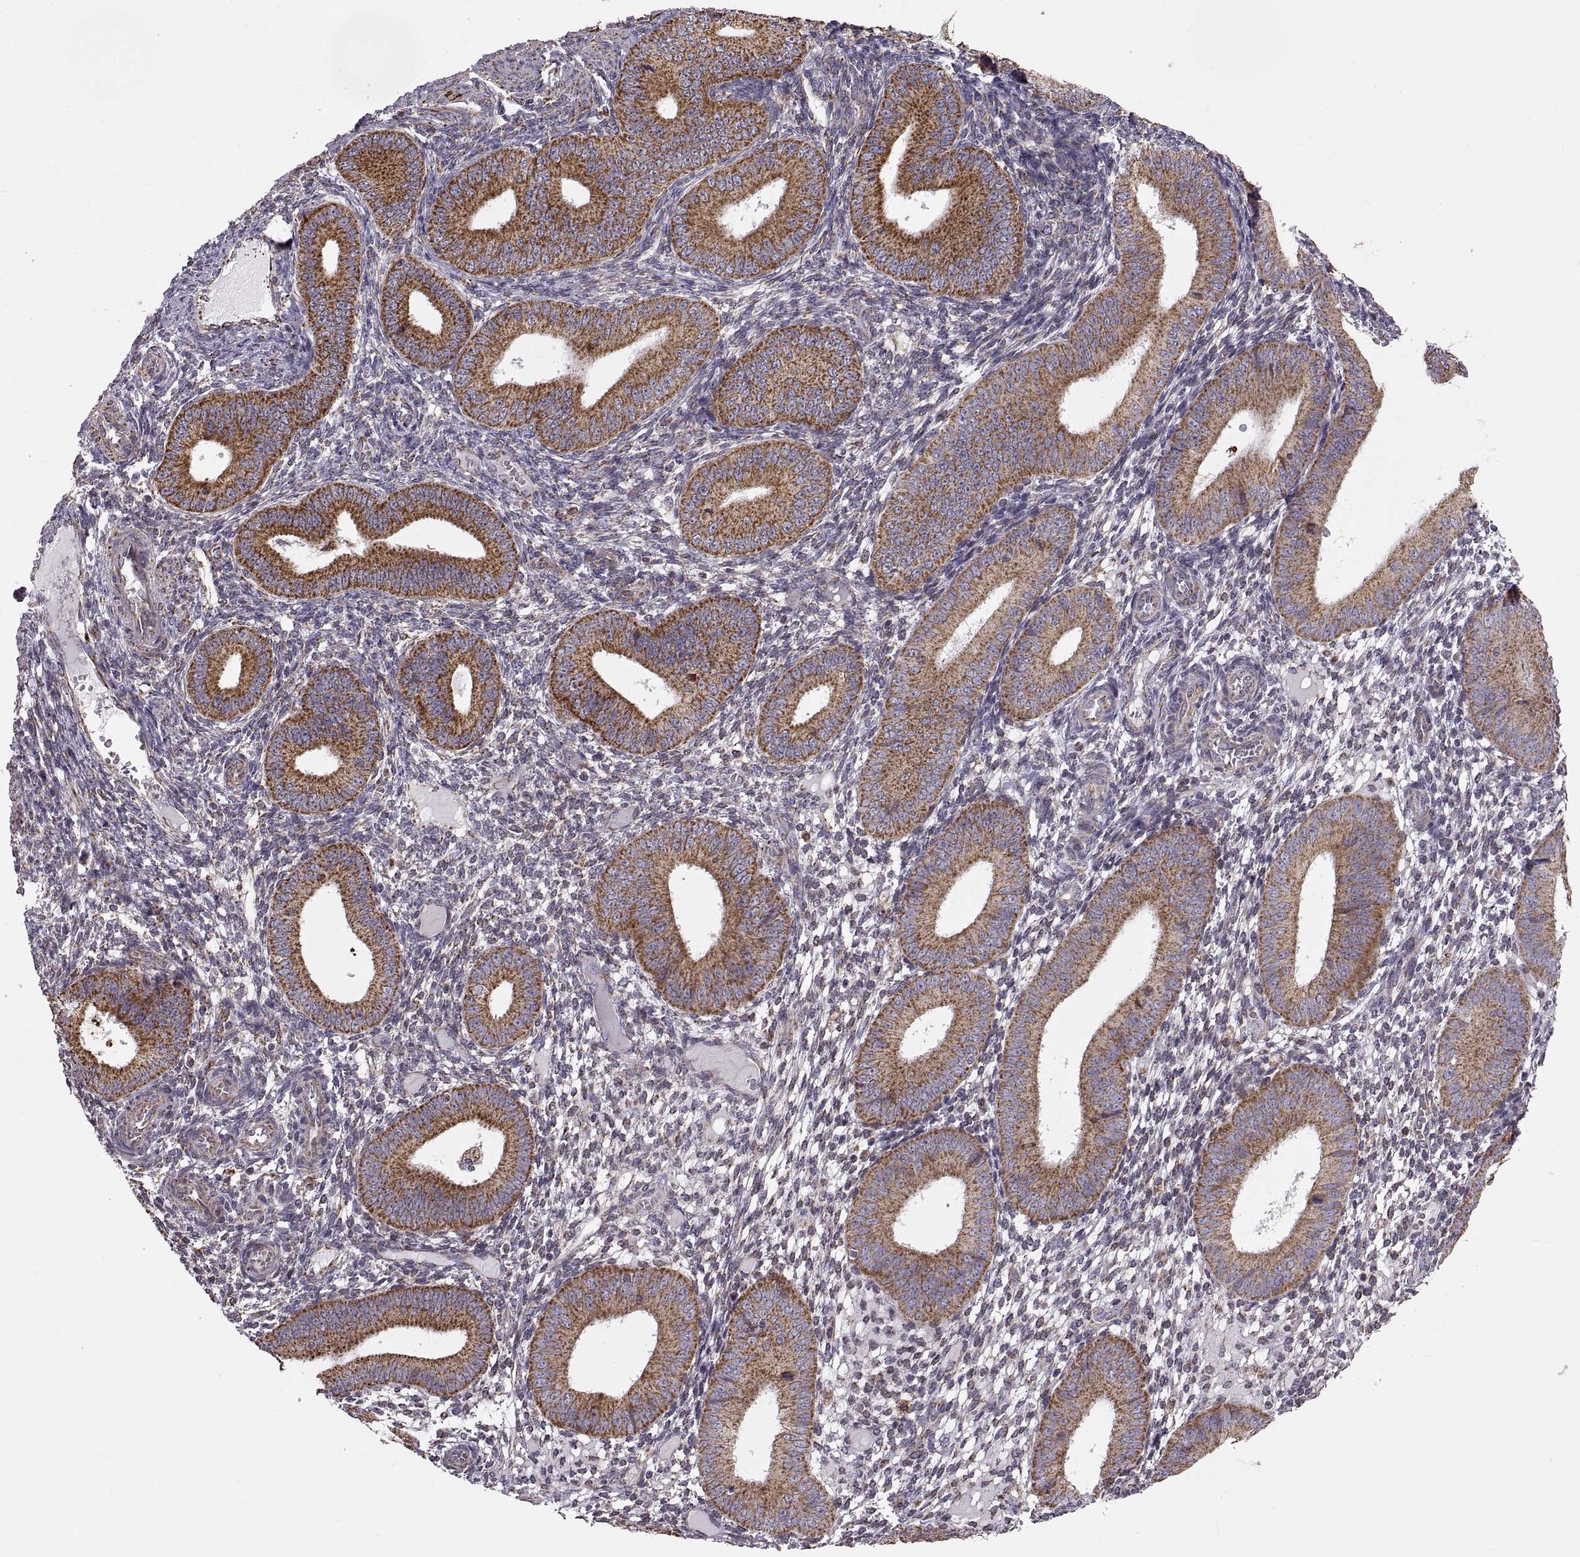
{"staining": {"intensity": "strong", "quantity": "<25%", "location": "cytoplasmic/membranous"}, "tissue": "endometrium", "cell_type": "Cells in endometrial stroma", "image_type": "normal", "snomed": [{"axis": "morphology", "description": "Normal tissue, NOS"}, {"axis": "topography", "description": "Endometrium"}], "caption": "The immunohistochemical stain shows strong cytoplasmic/membranous expression in cells in endometrial stroma of normal endometrium. (IHC, brightfield microscopy, high magnification).", "gene": "ARSD", "patient": {"sex": "female", "age": 39}}